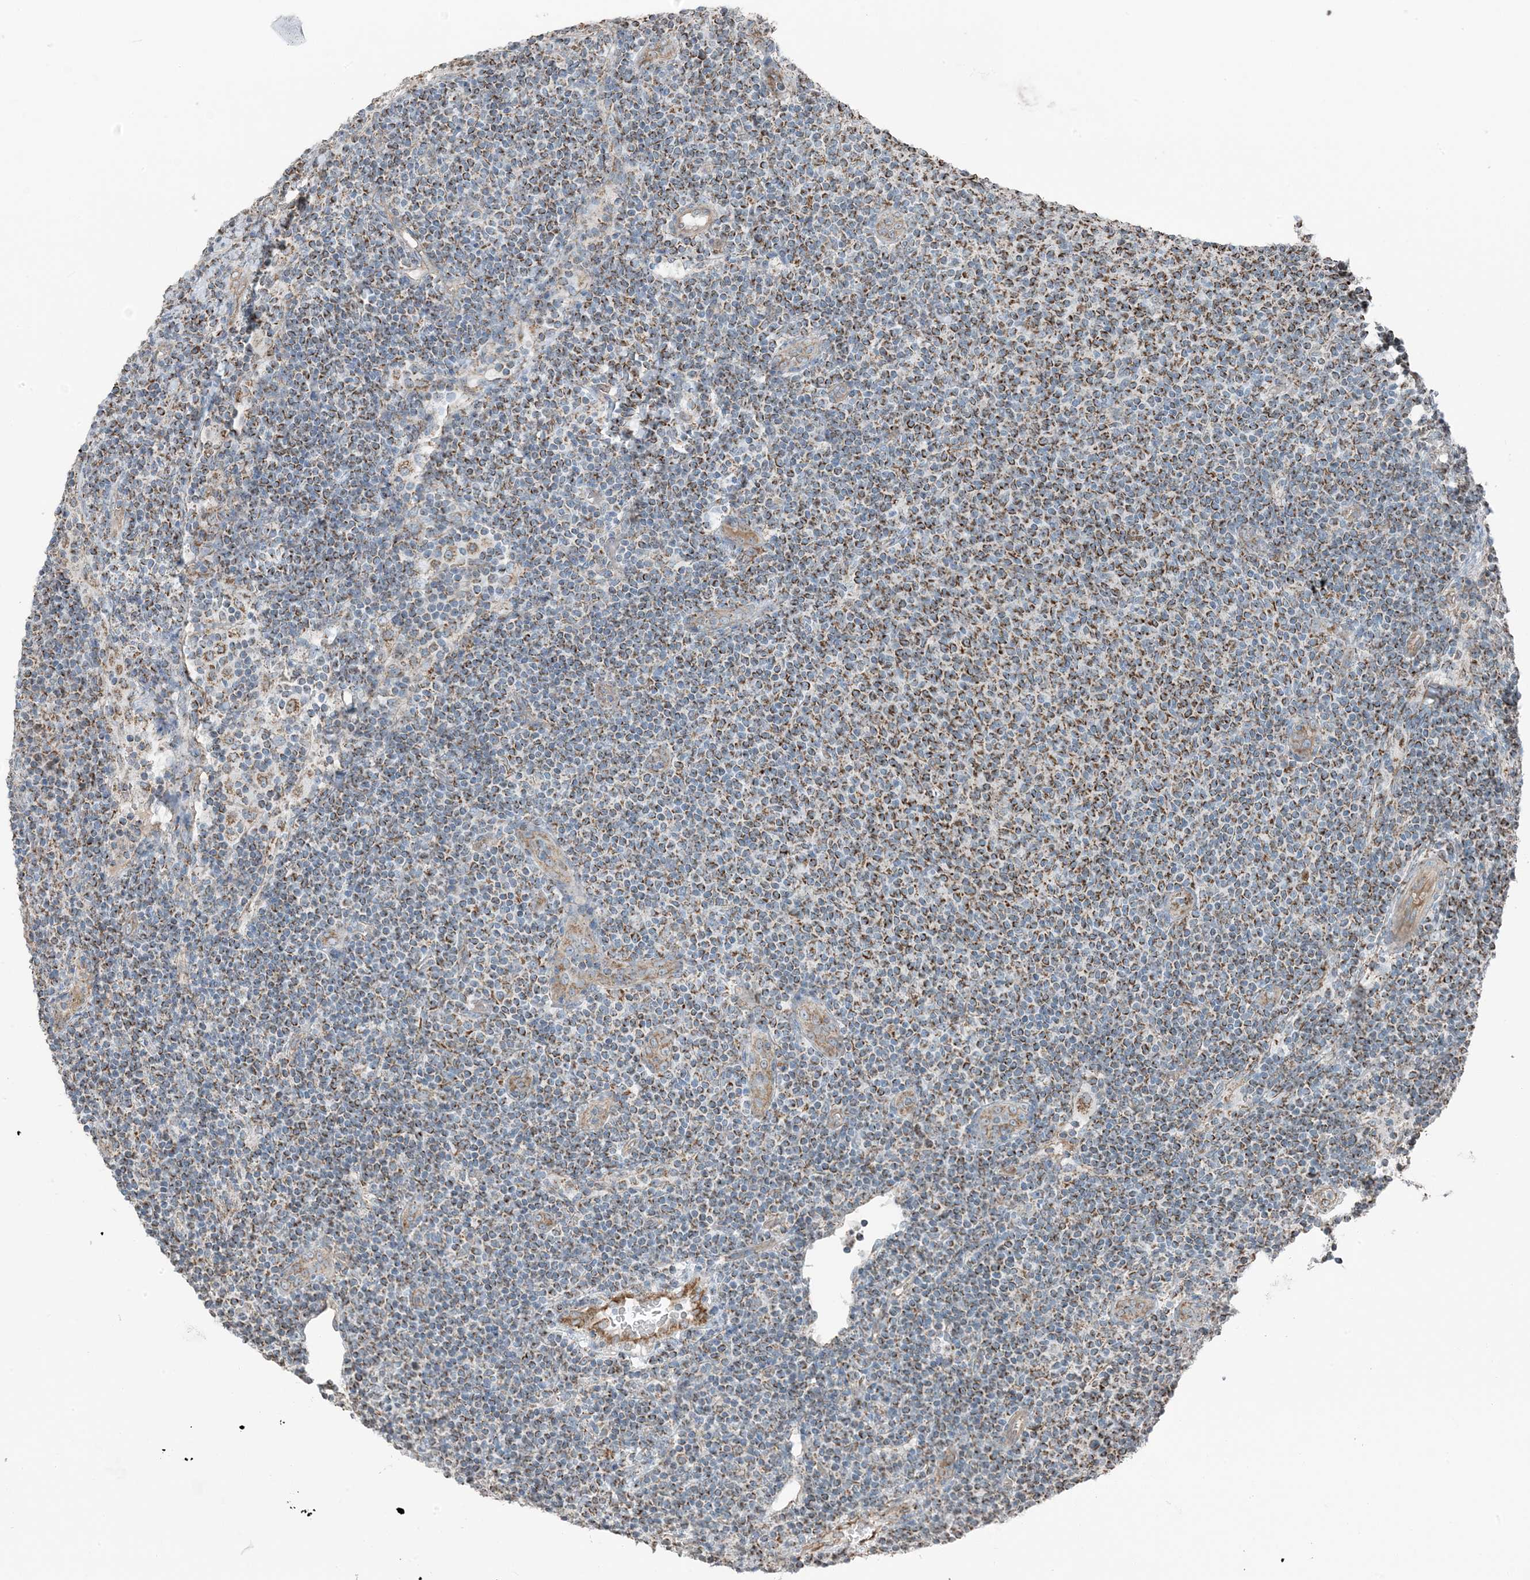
{"staining": {"intensity": "moderate", "quantity": ">75%", "location": "cytoplasmic/membranous"}, "tissue": "lymphoma", "cell_type": "Tumor cells", "image_type": "cancer", "snomed": [{"axis": "morphology", "description": "Malignant lymphoma, non-Hodgkin's type, Low grade"}, {"axis": "topography", "description": "Lymph node"}], "caption": "Immunohistochemical staining of lymphoma reveals moderate cytoplasmic/membranous protein positivity in about >75% of tumor cells.", "gene": "PILRB", "patient": {"sex": "male", "age": 66}}